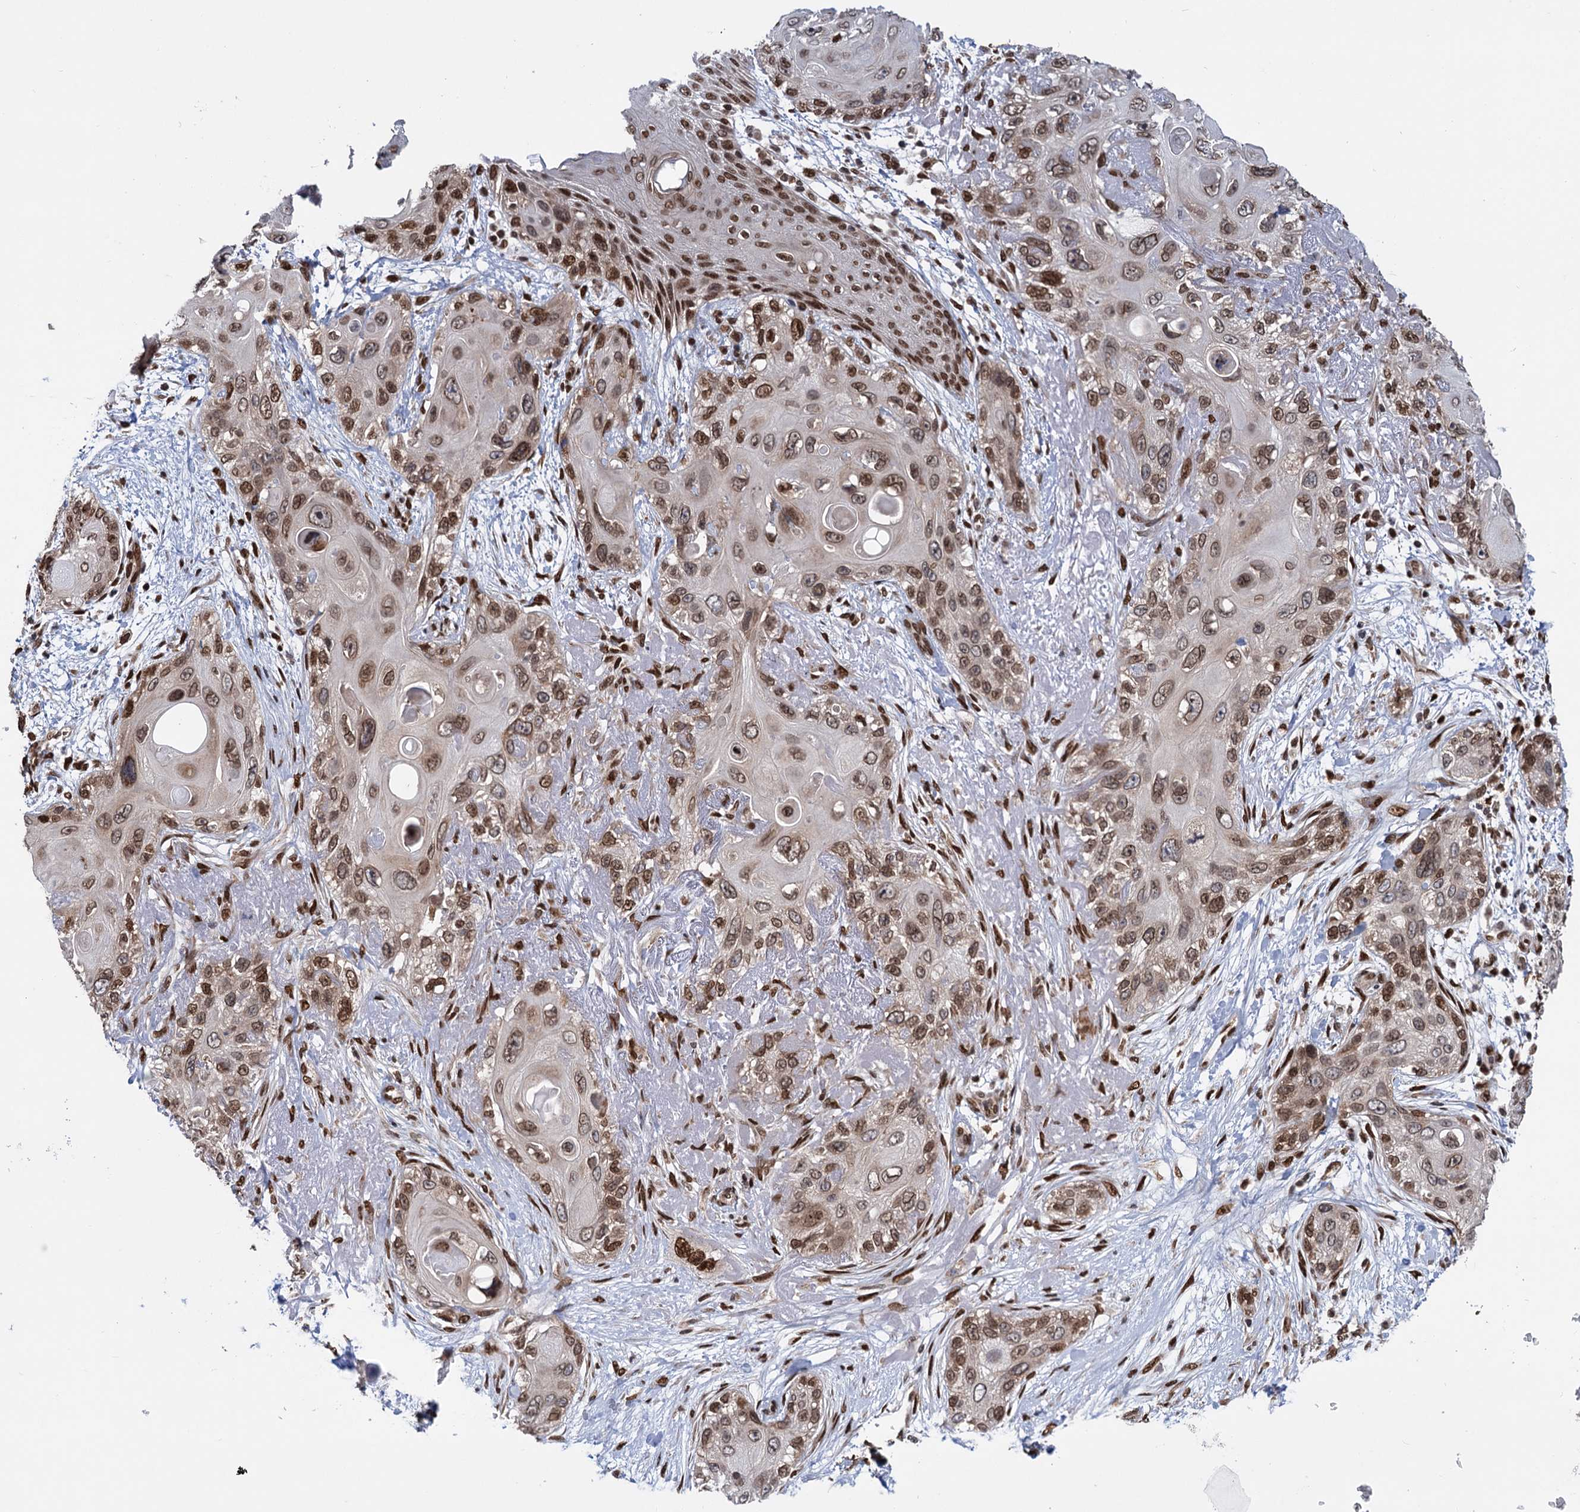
{"staining": {"intensity": "moderate", "quantity": ">75%", "location": "nuclear"}, "tissue": "skin cancer", "cell_type": "Tumor cells", "image_type": "cancer", "snomed": [{"axis": "morphology", "description": "Normal tissue, NOS"}, {"axis": "morphology", "description": "Squamous cell carcinoma, NOS"}, {"axis": "topography", "description": "Skin"}], "caption": "Skin cancer stained with DAB (3,3'-diaminobenzidine) IHC demonstrates medium levels of moderate nuclear expression in approximately >75% of tumor cells. (IHC, brightfield microscopy, high magnification).", "gene": "MESD", "patient": {"sex": "male", "age": 72}}